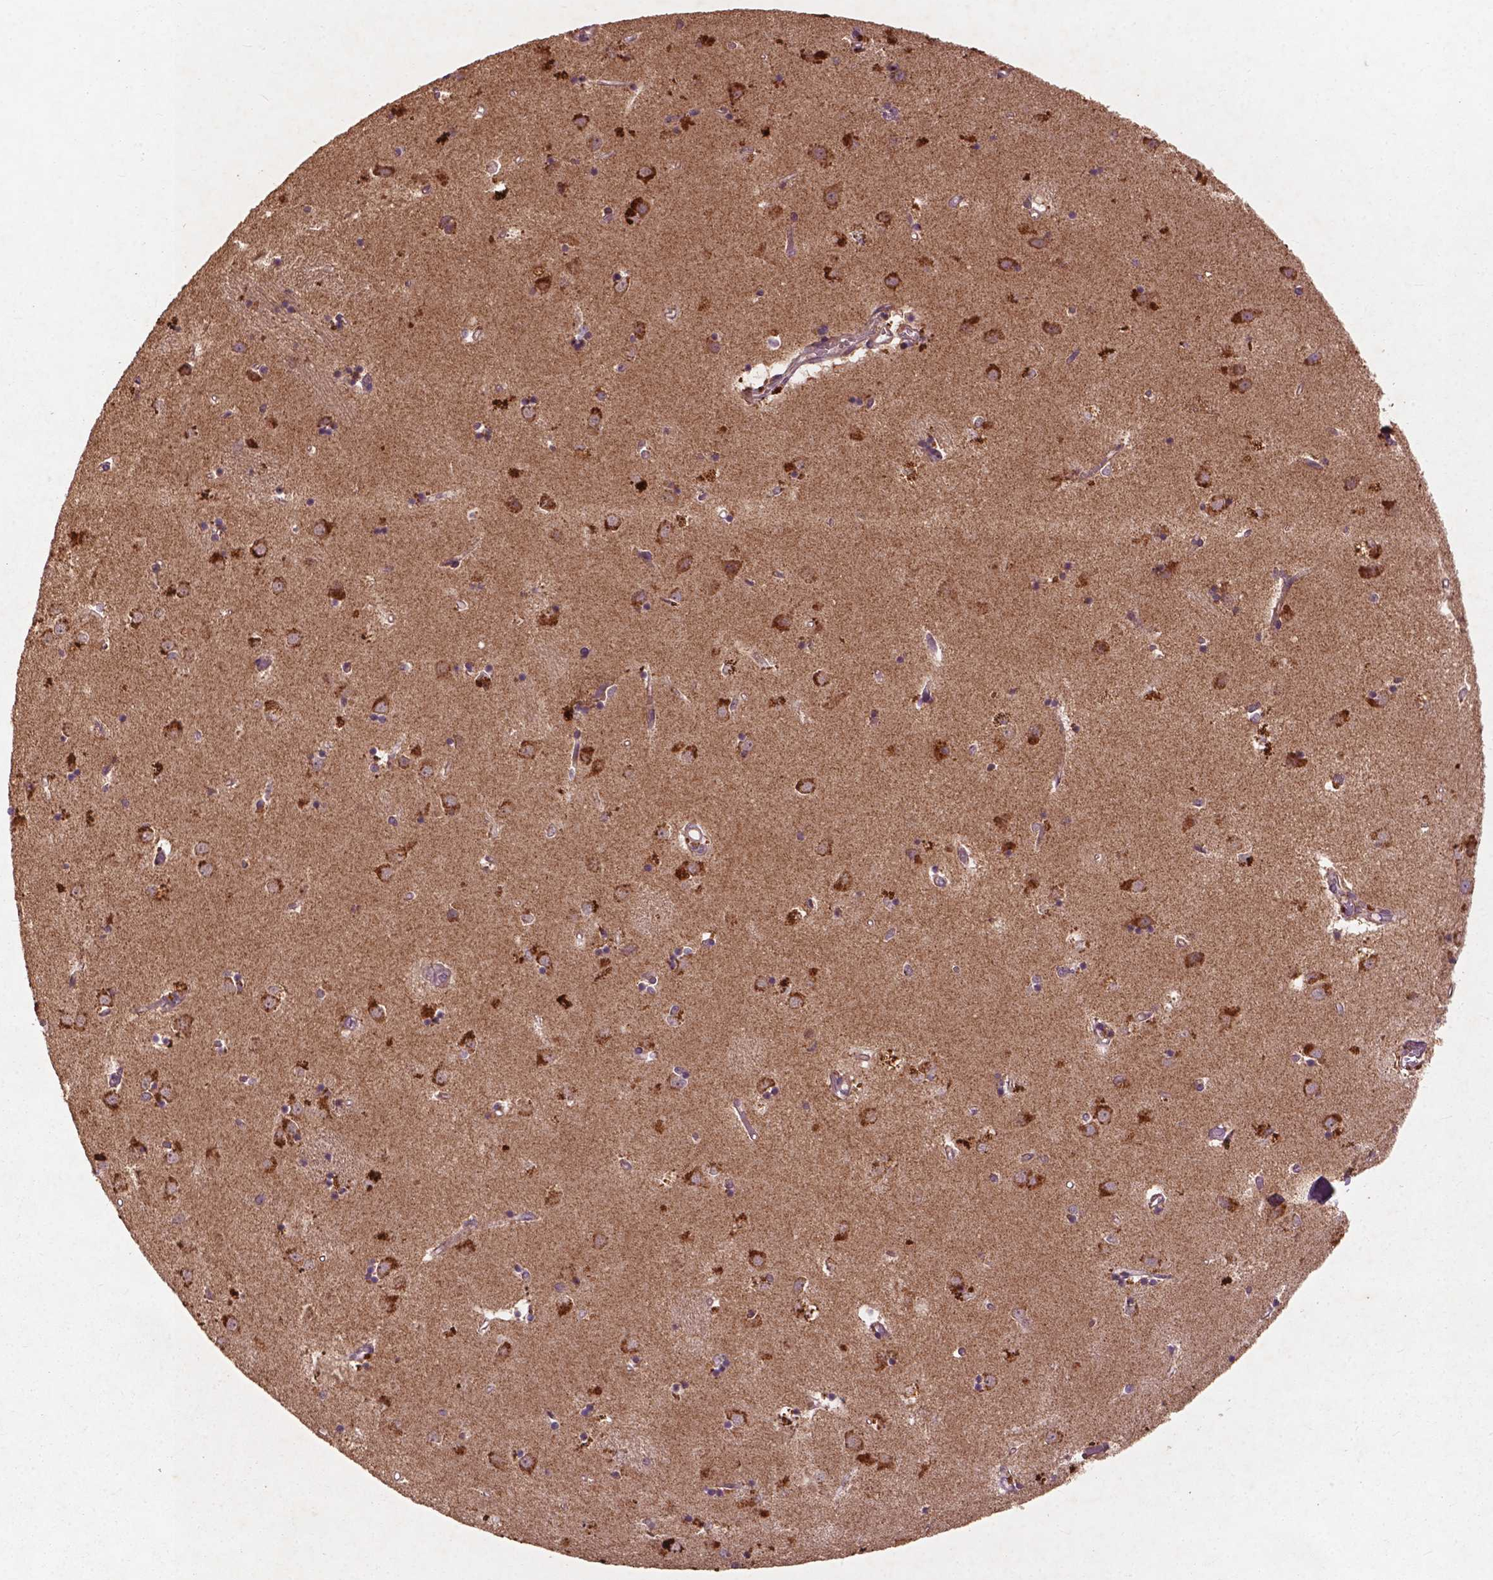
{"staining": {"intensity": "negative", "quantity": "none", "location": "none"}, "tissue": "caudate", "cell_type": "Glial cells", "image_type": "normal", "snomed": [{"axis": "morphology", "description": "Normal tissue, NOS"}, {"axis": "topography", "description": "Lateral ventricle wall"}], "caption": "High power microscopy photomicrograph of an IHC photomicrograph of unremarkable caudate, revealing no significant positivity in glial cells.", "gene": "ST6GALNAC5", "patient": {"sex": "male", "age": 54}}